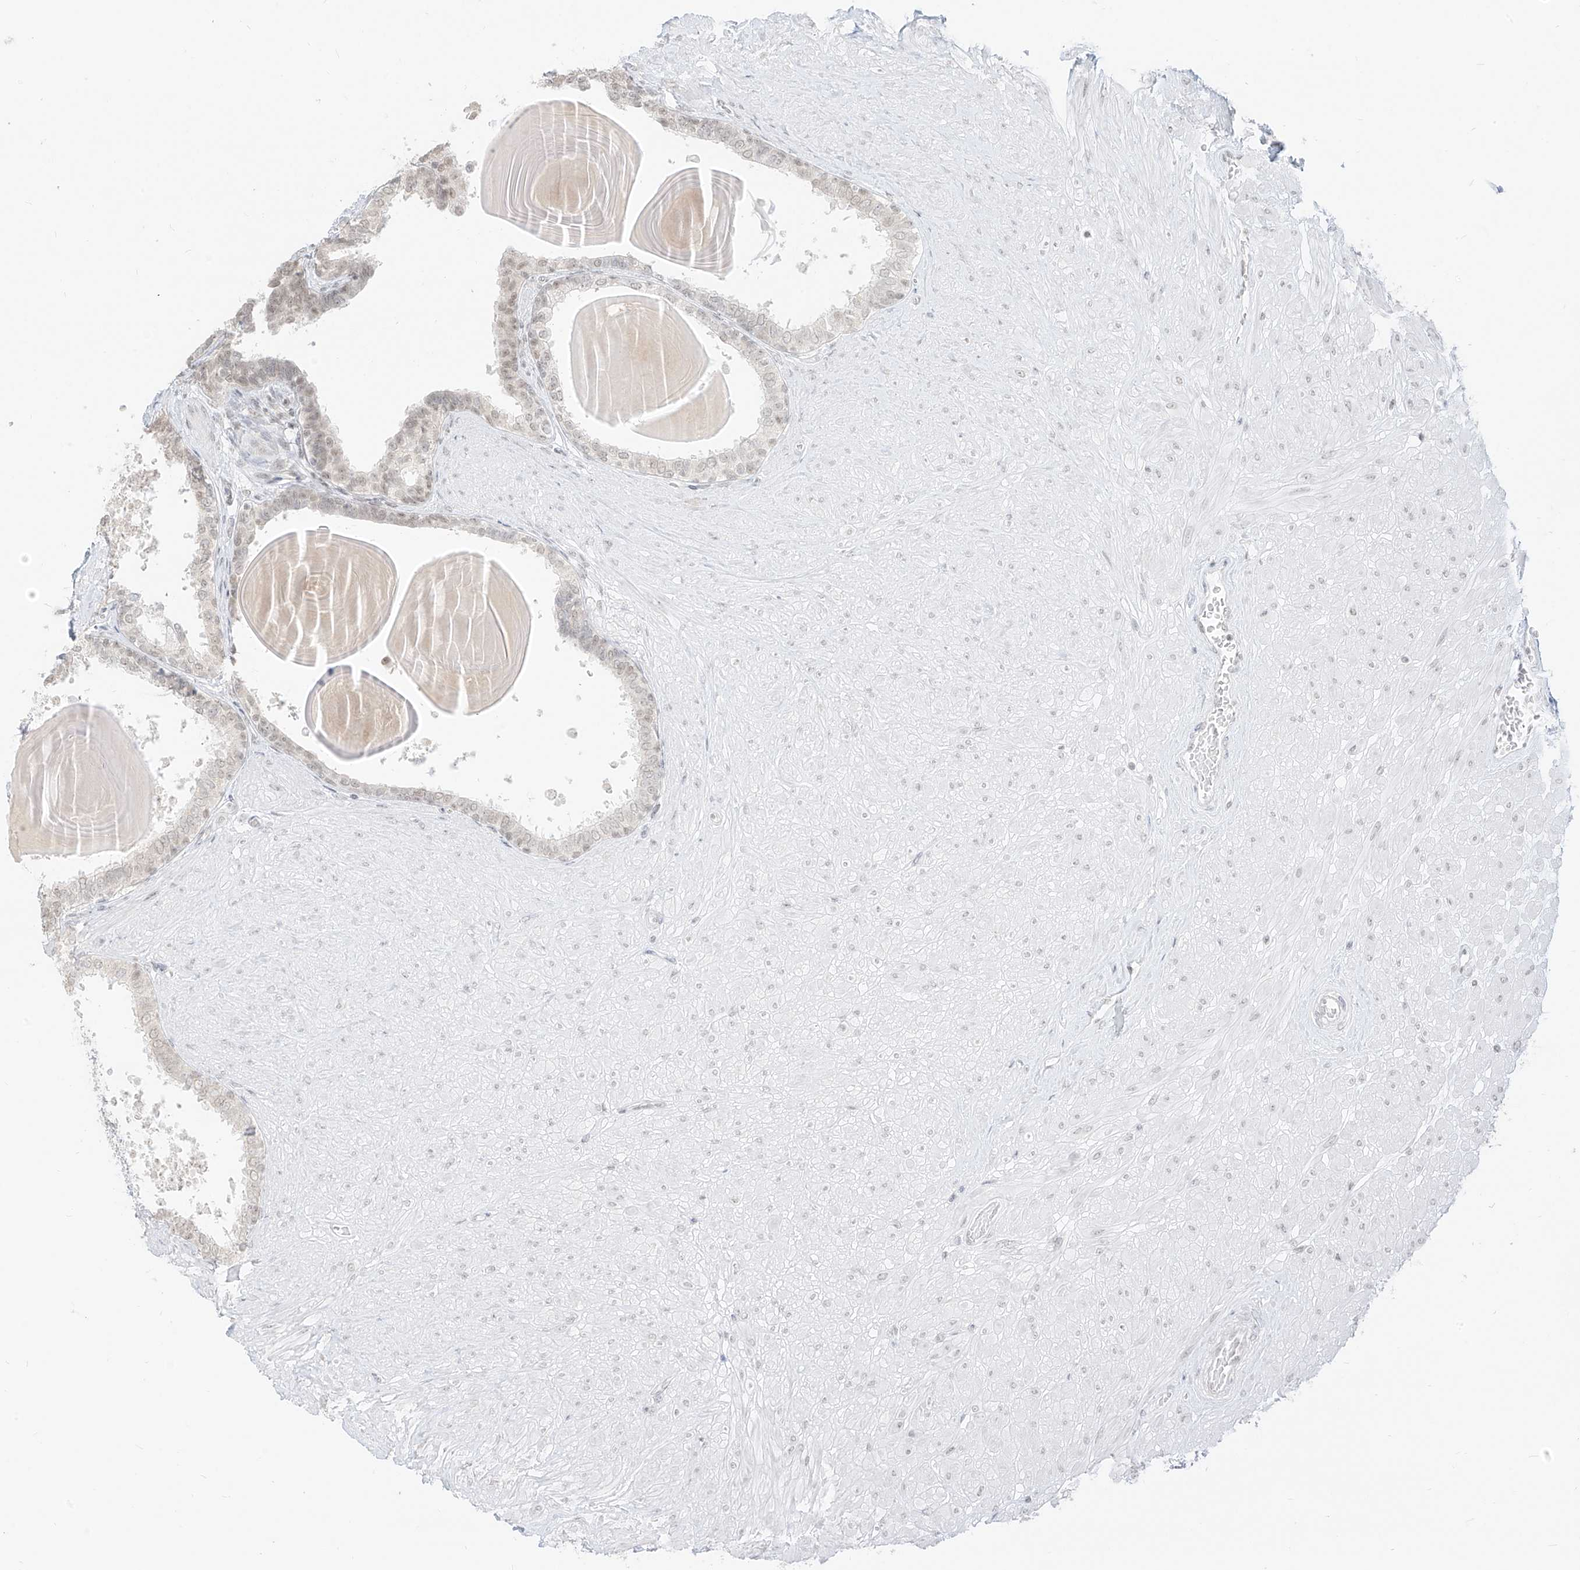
{"staining": {"intensity": "weak", "quantity": "25%-75%", "location": "nuclear"}, "tissue": "prostate", "cell_type": "Glandular cells", "image_type": "normal", "snomed": [{"axis": "morphology", "description": "Normal tissue, NOS"}, {"axis": "topography", "description": "Prostate"}], "caption": "About 25%-75% of glandular cells in normal prostate exhibit weak nuclear protein positivity as visualized by brown immunohistochemical staining.", "gene": "SUPT5H", "patient": {"sex": "male", "age": 48}}